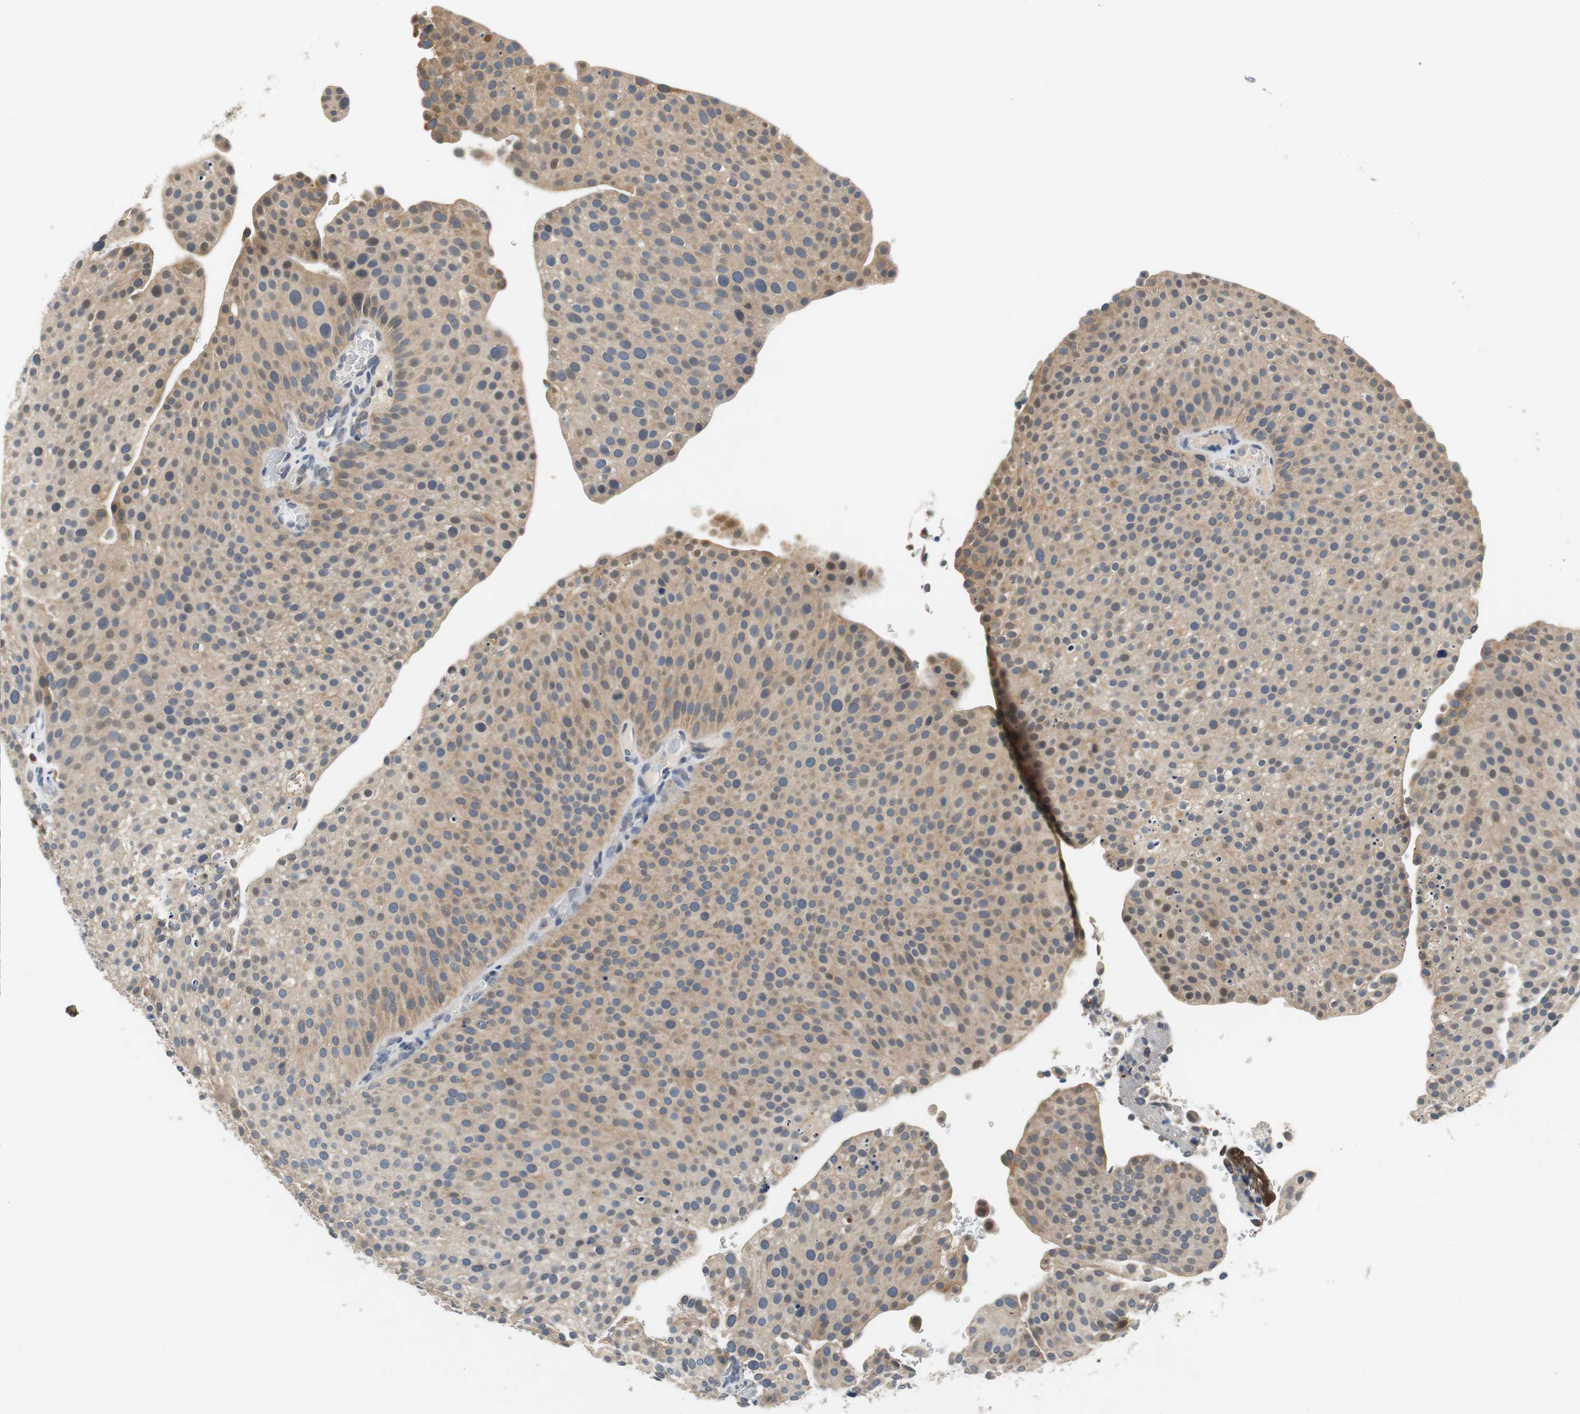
{"staining": {"intensity": "weak", "quantity": ">75%", "location": "cytoplasmic/membranous"}, "tissue": "urothelial cancer", "cell_type": "Tumor cells", "image_type": "cancer", "snomed": [{"axis": "morphology", "description": "Urothelial carcinoma, Low grade"}, {"axis": "topography", "description": "Smooth muscle"}, {"axis": "topography", "description": "Urinary bladder"}], "caption": "The photomicrograph exhibits a brown stain indicating the presence of a protein in the cytoplasmic/membranous of tumor cells in low-grade urothelial carcinoma. The protein of interest is shown in brown color, while the nuclei are stained blue.", "gene": "GLCCI1", "patient": {"sex": "male", "age": 60}}